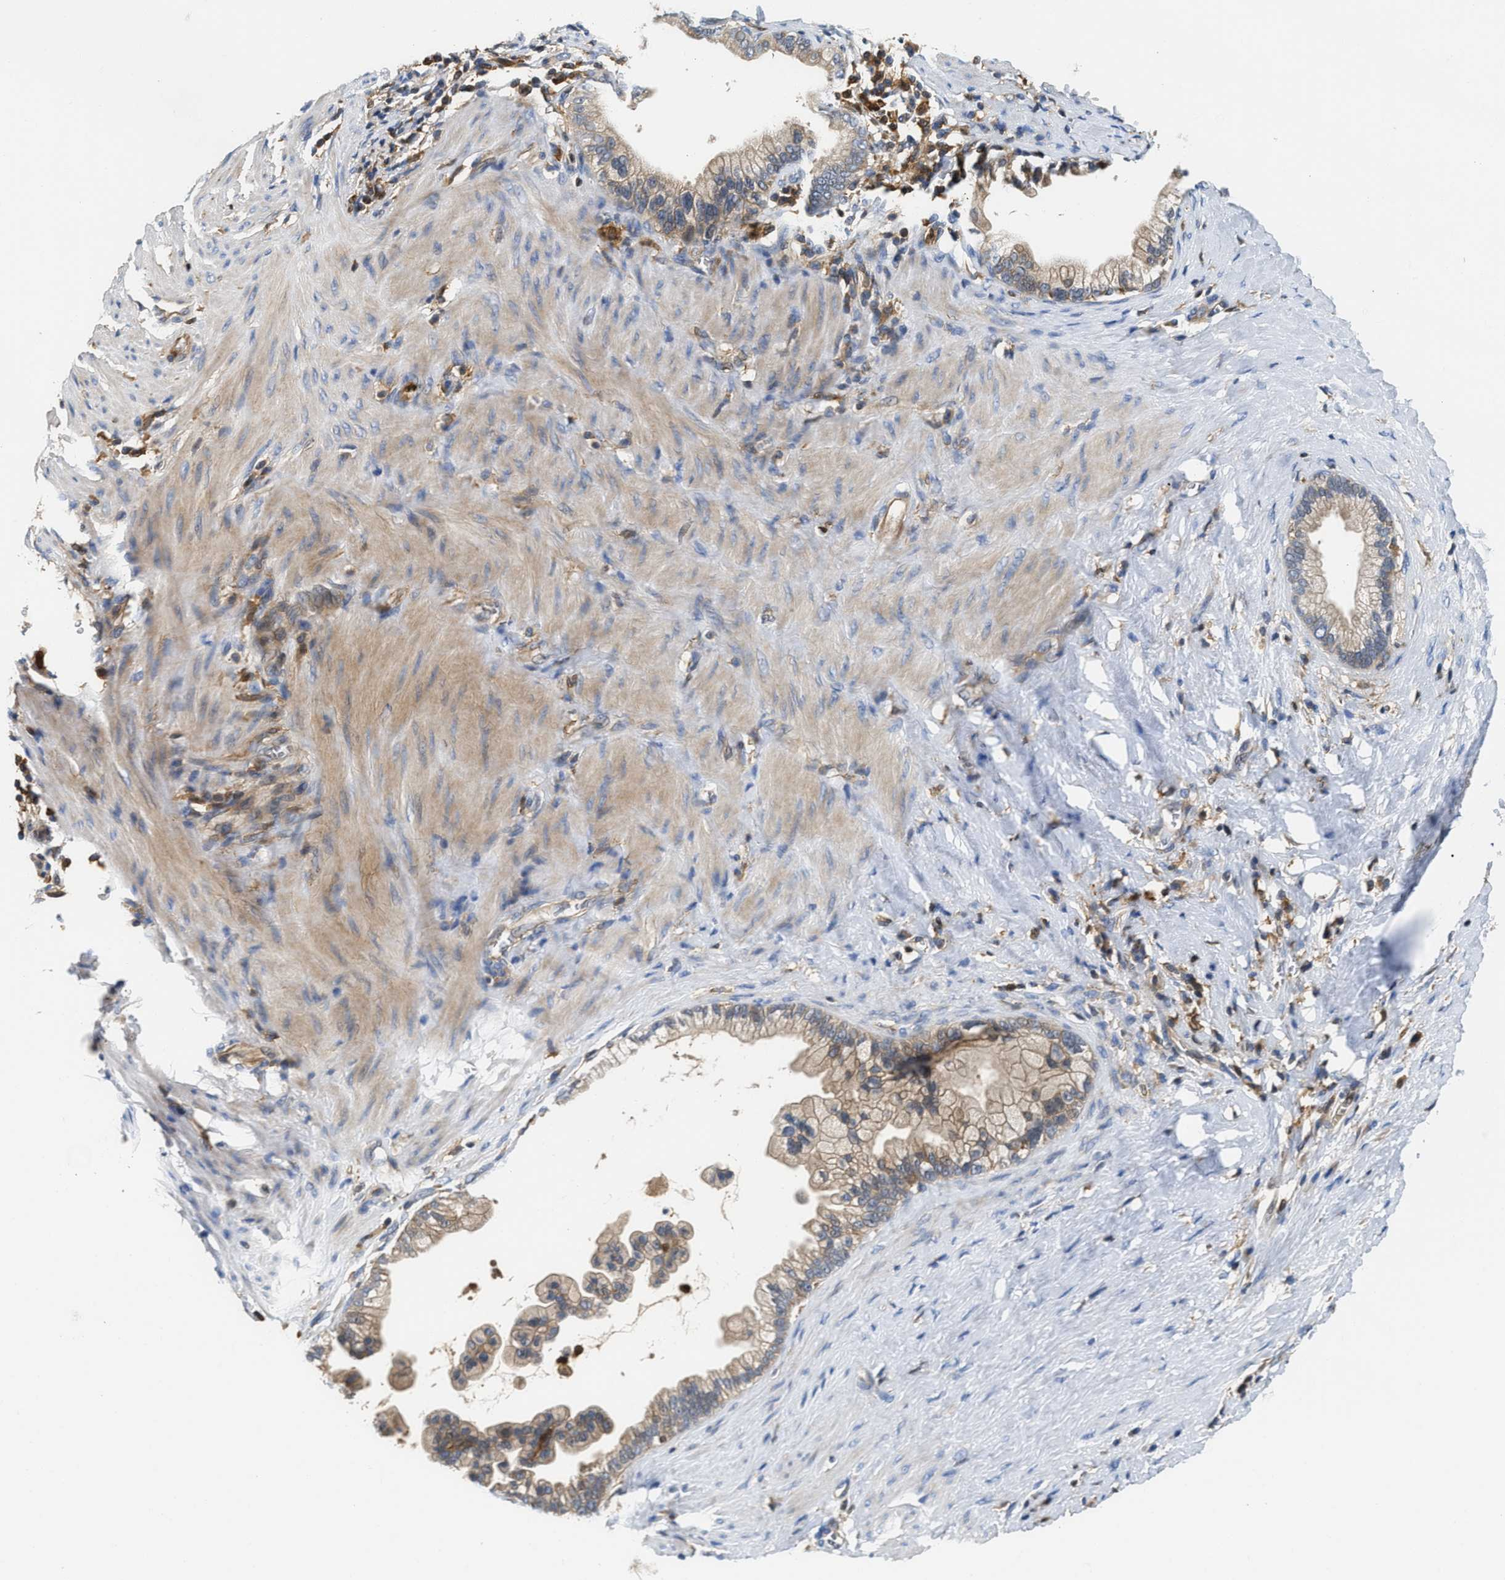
{"staining": {"intensity": "weak", "quantity": "25%-75%", "location": "cytoplasmic/membranous"}, "tissue": "pancreatic cancer", "cell_type": "Tumor cells", "image_type": "cancer", "snomed": [{"axis": "morphology", "description": "Adenocarcinoma, NOS"}, {"axis": "topography", "description": "Pancreas"}], "caption": "Protein expression analysis of human pancreatic adenocarcinoma reveals weak cytoplasmic/membranous positivity in about 25%-75% of tumor cells.", "gene": "OSTF1", "patient": {"sex": "male", "age": 69}}